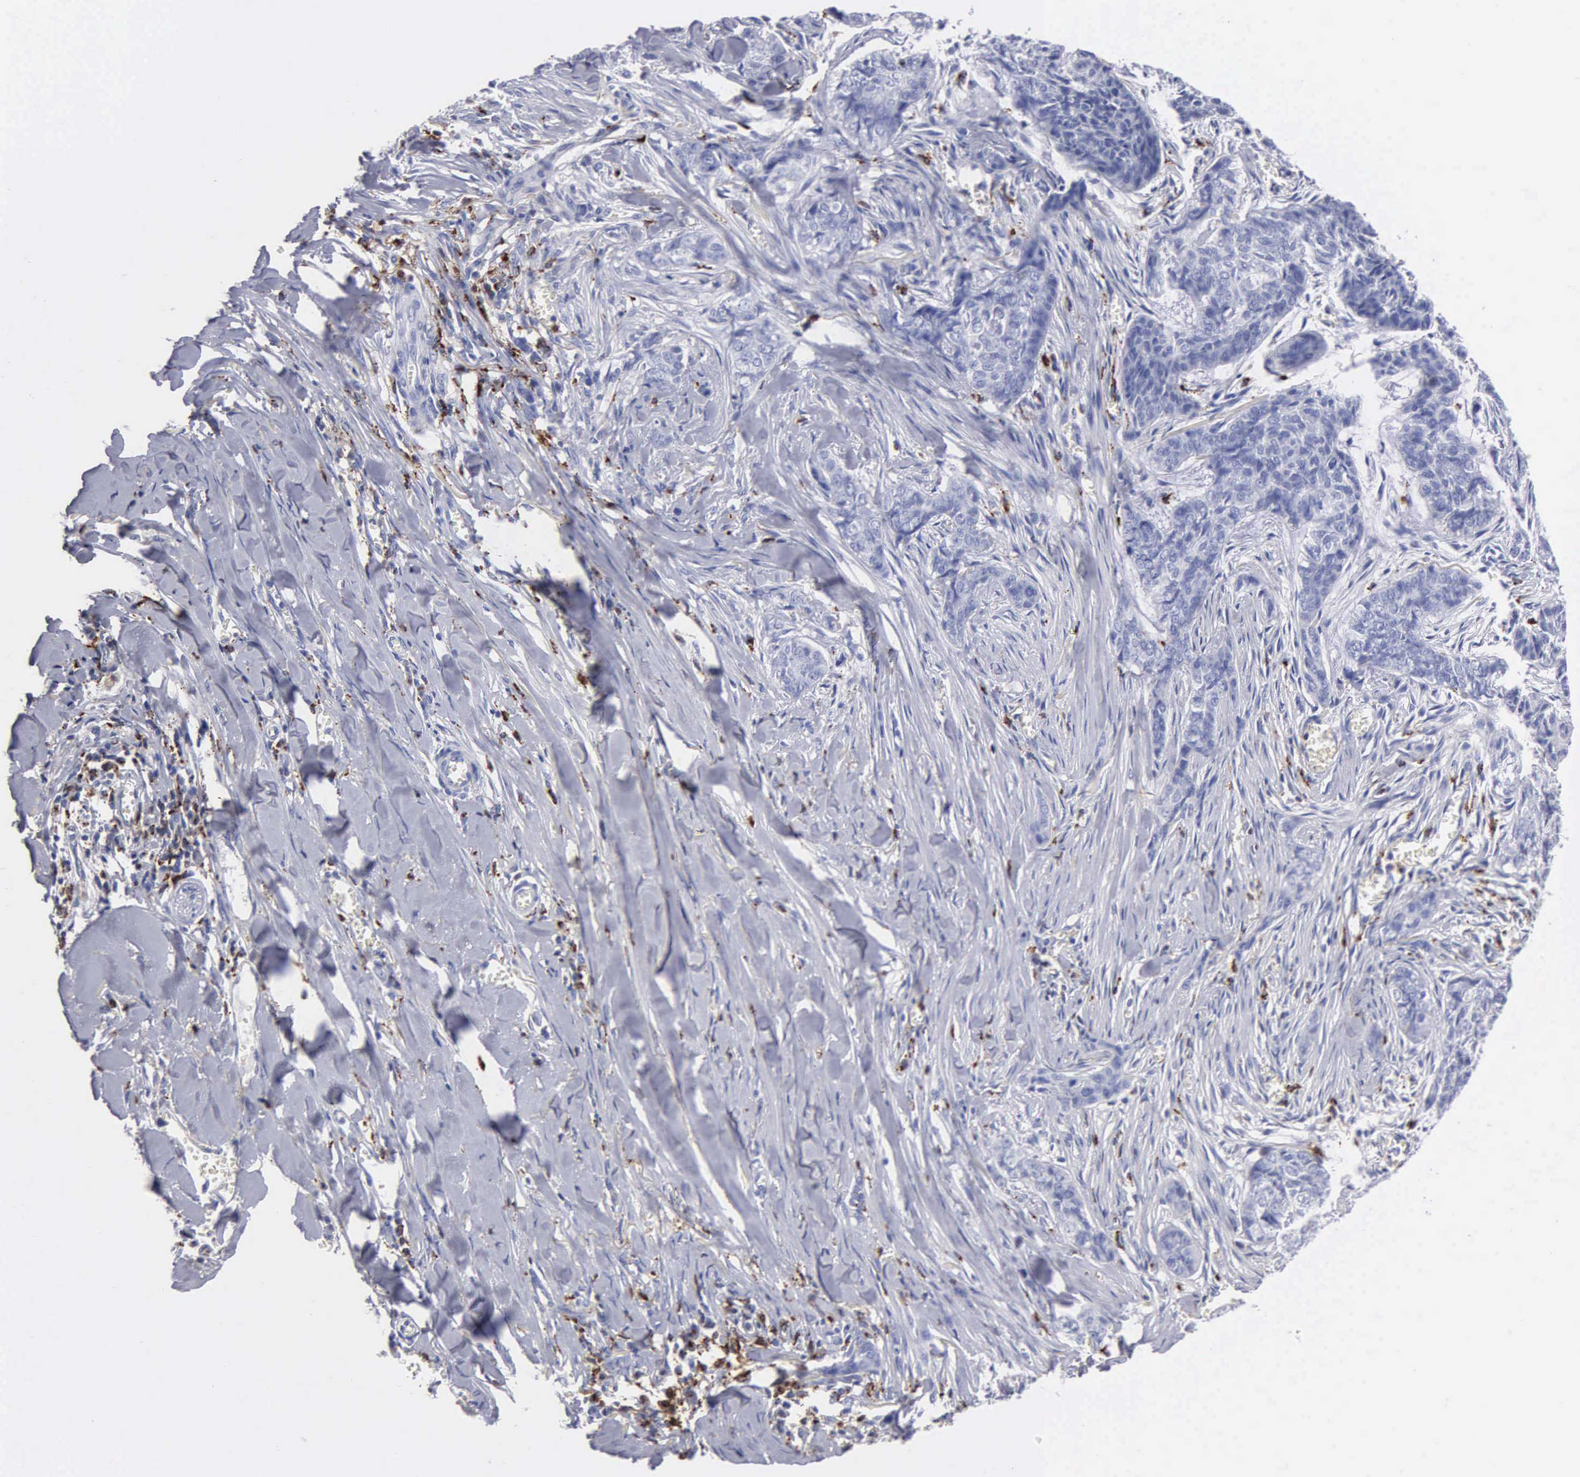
{"staining": {"intensity": "negative", "quantity": "none", "location": "none"}, "tissue": "skin cancer", "cell_type": "Tumor cells", "image_type": "cancer", "snomed": [{"axis": "morphology", "description": "Normal tissue, NOS"}, {"axis": "morphology", "description": "Basal cell carcinoma"}, {"axis": "topography", "description": "Skin"}], "caption": "There is no significant expression in tumor cells of skin cancer (basal cell carcinoma).", "gene": "CTSH", "patient": {"sex": "female", "age": 65}}